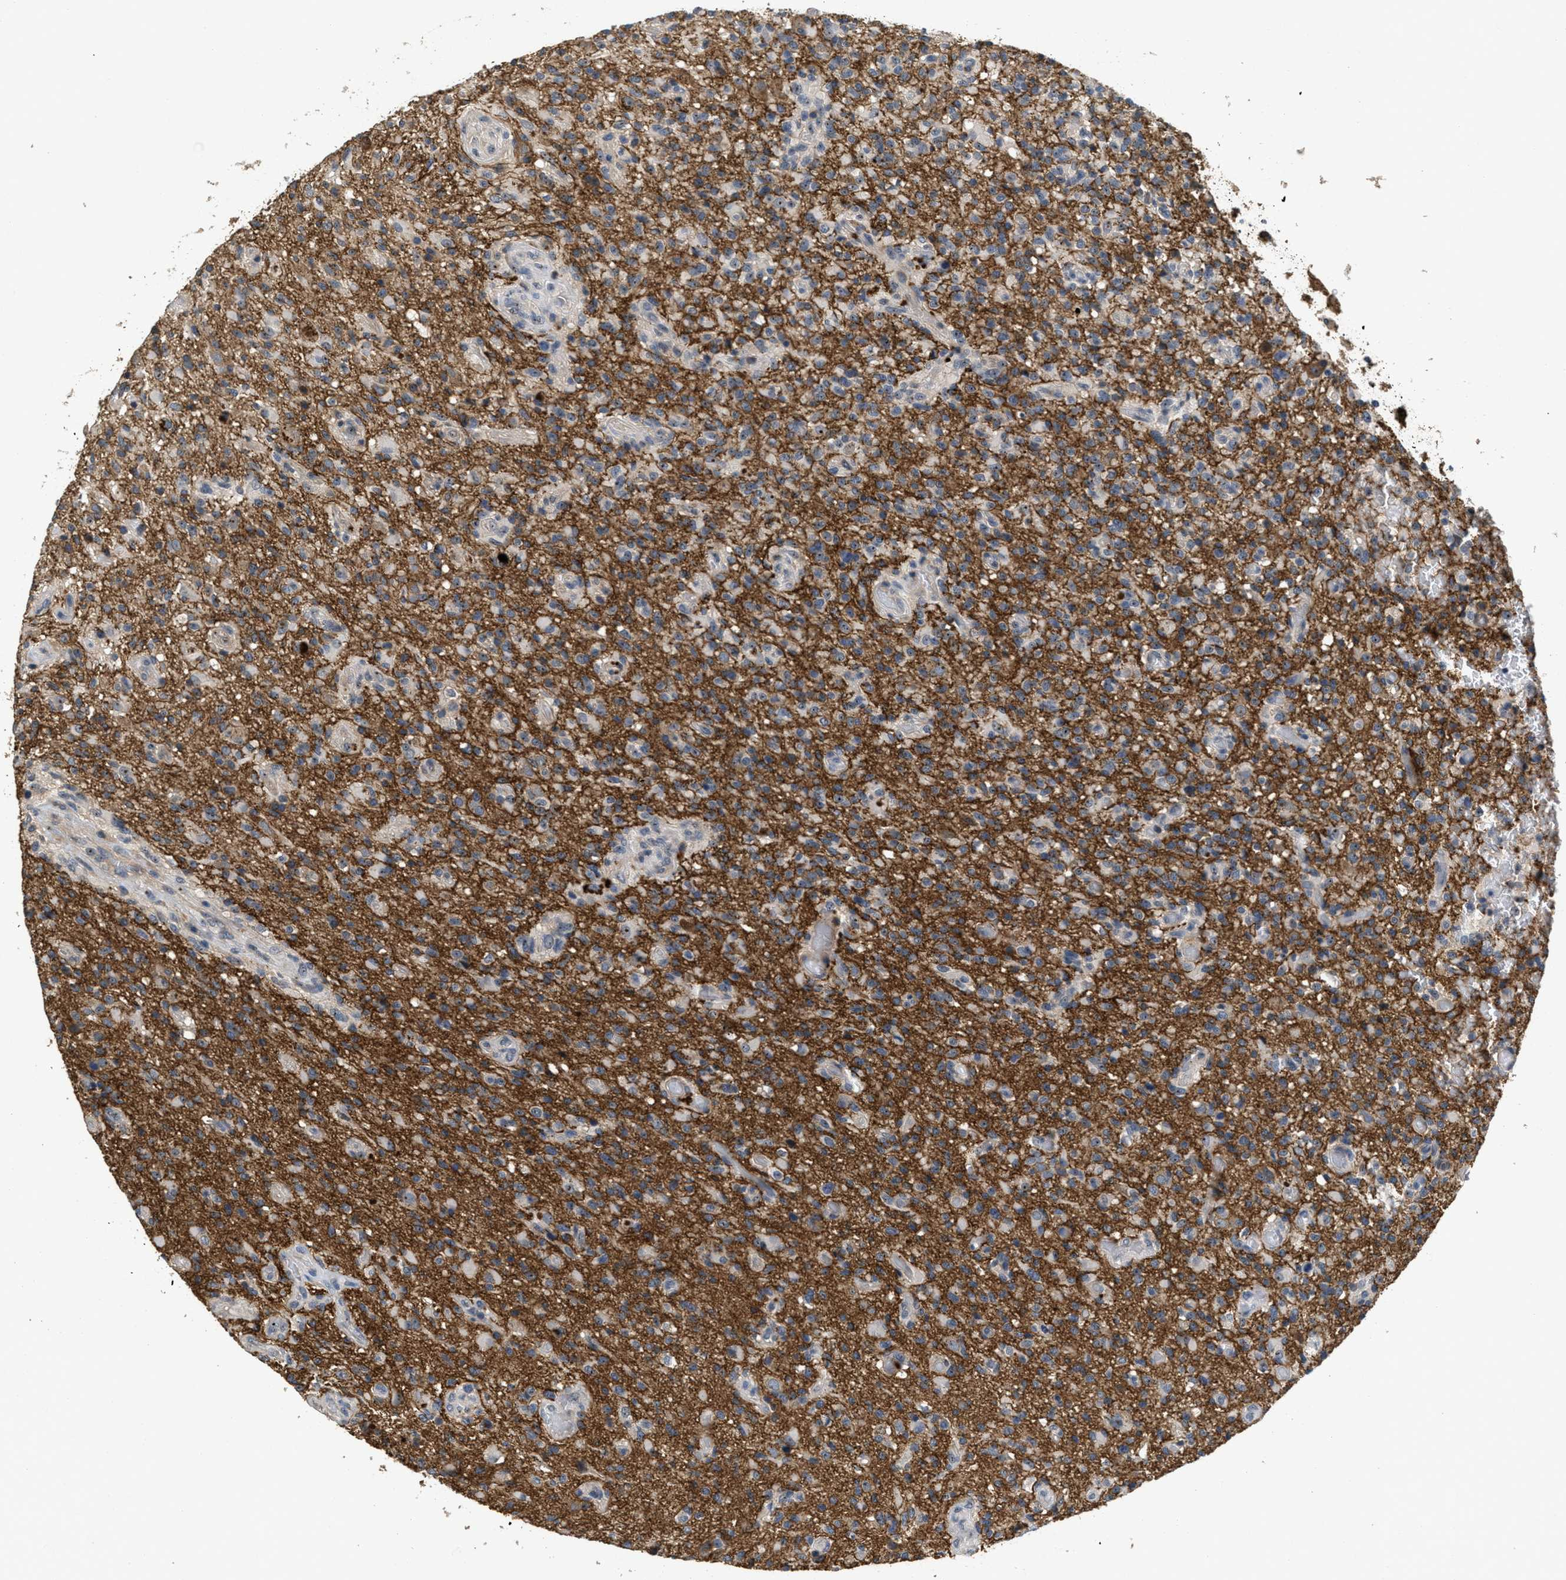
{"staining": {"intensity": "moderate", "quantity": "<25%", "location": "cytoplasmic/membranous"}, "tissue": "glioma", "cell_type": "Tumor cells", "image_type": "cancer", "snomed": [{"axis": "morphology", "description": "Glioma, malignant, High grade"}, {"axis": "topography", "description": "Brain"}], "caption": "Protein expression analysis of human malignant glioma (high-grade) reveals moderate cytoplasmic/membranous expression in approximately <25% of tumor cells. Using DAB (brown) and hematoxylin (blue) stains, captured at high magnification using brightfield microscopy.", "gene": "OSMR", "patient": {"sex": "male", "age": 71}}